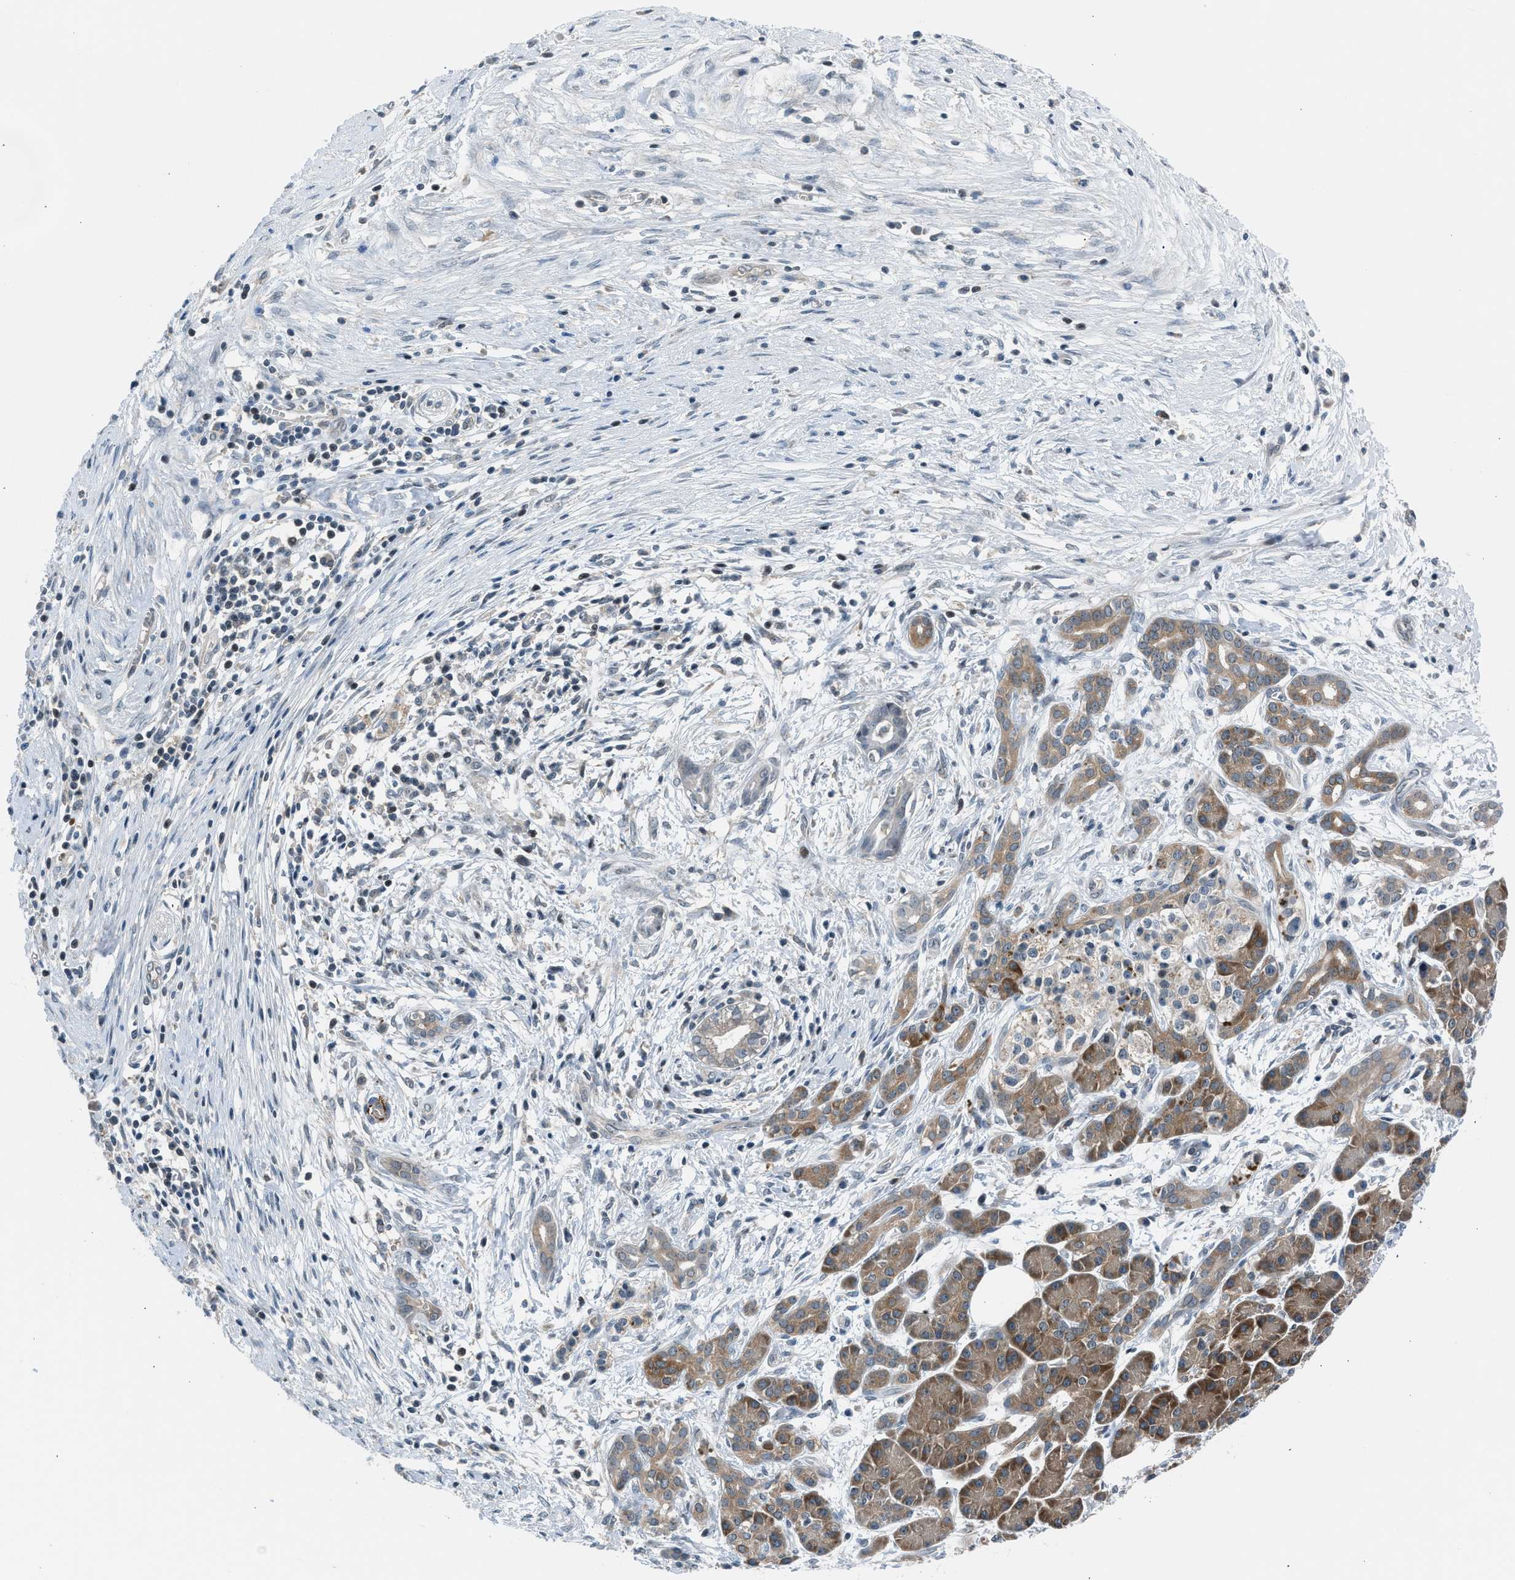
{"staining": {"intensity": "moderate", "quantity": ">75%", "location": "cytoplasmic/membranous"}, "tissue": "pancreatic cancer", "cell_type": "Tumor cells", "image_type": "cancer", "snomed": [{"axis": "morphology", "description": "Adenocarcinoma, NOS"}, {"axis": "topography", "description": "Pancreas"}], "caption": "Human adenocarcinoma (pancreatic) stained with a brown dye displays moderate cytoplasmic/membranous positive staining in approximately >75% of tumor cells.", "gene": "LMLN", "patient": {"sex": "female", "age": 70}}